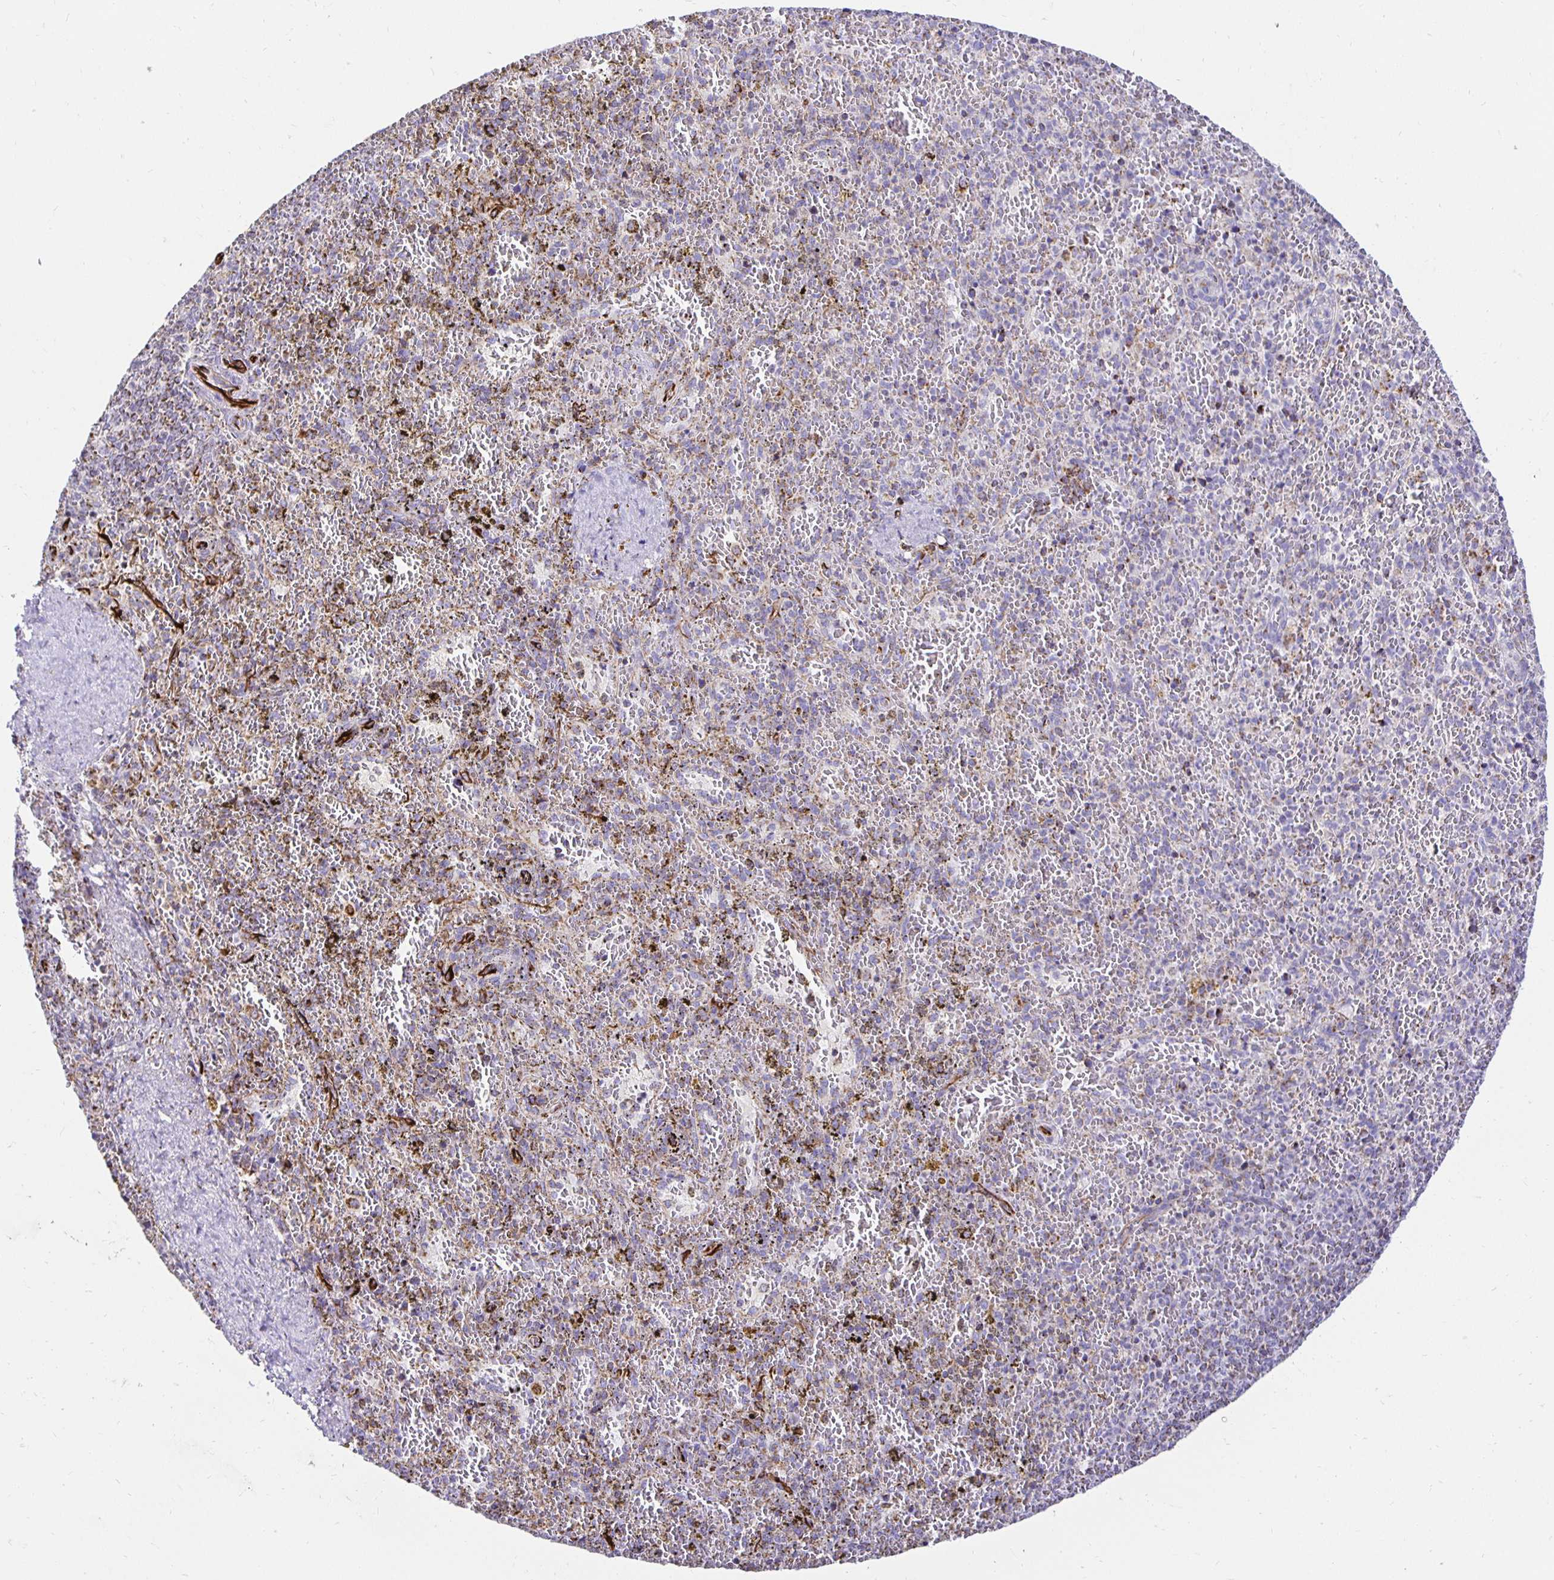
{"staining": {"intensity": "moderate", "quantity": "<25%", "location": "cytoplasmic/membranous"}, "tissue": "spleen", "cell_type": "Cells in red pulp", "image_type": "normal", "snomed": [{"axis": "morphology", "description": "Normal tissue, NOS"}, {"axis": "topography", "description": "Spleen"}], "caption": "Immunohistochemistry (IHC) of benign spleen reveals low levels of moderate cytoplasmic/membranous staining in approximately <25% of cells in red pulp.", "gene": "PLAAT2", "patient": {"sex": "female", "age": 50}}